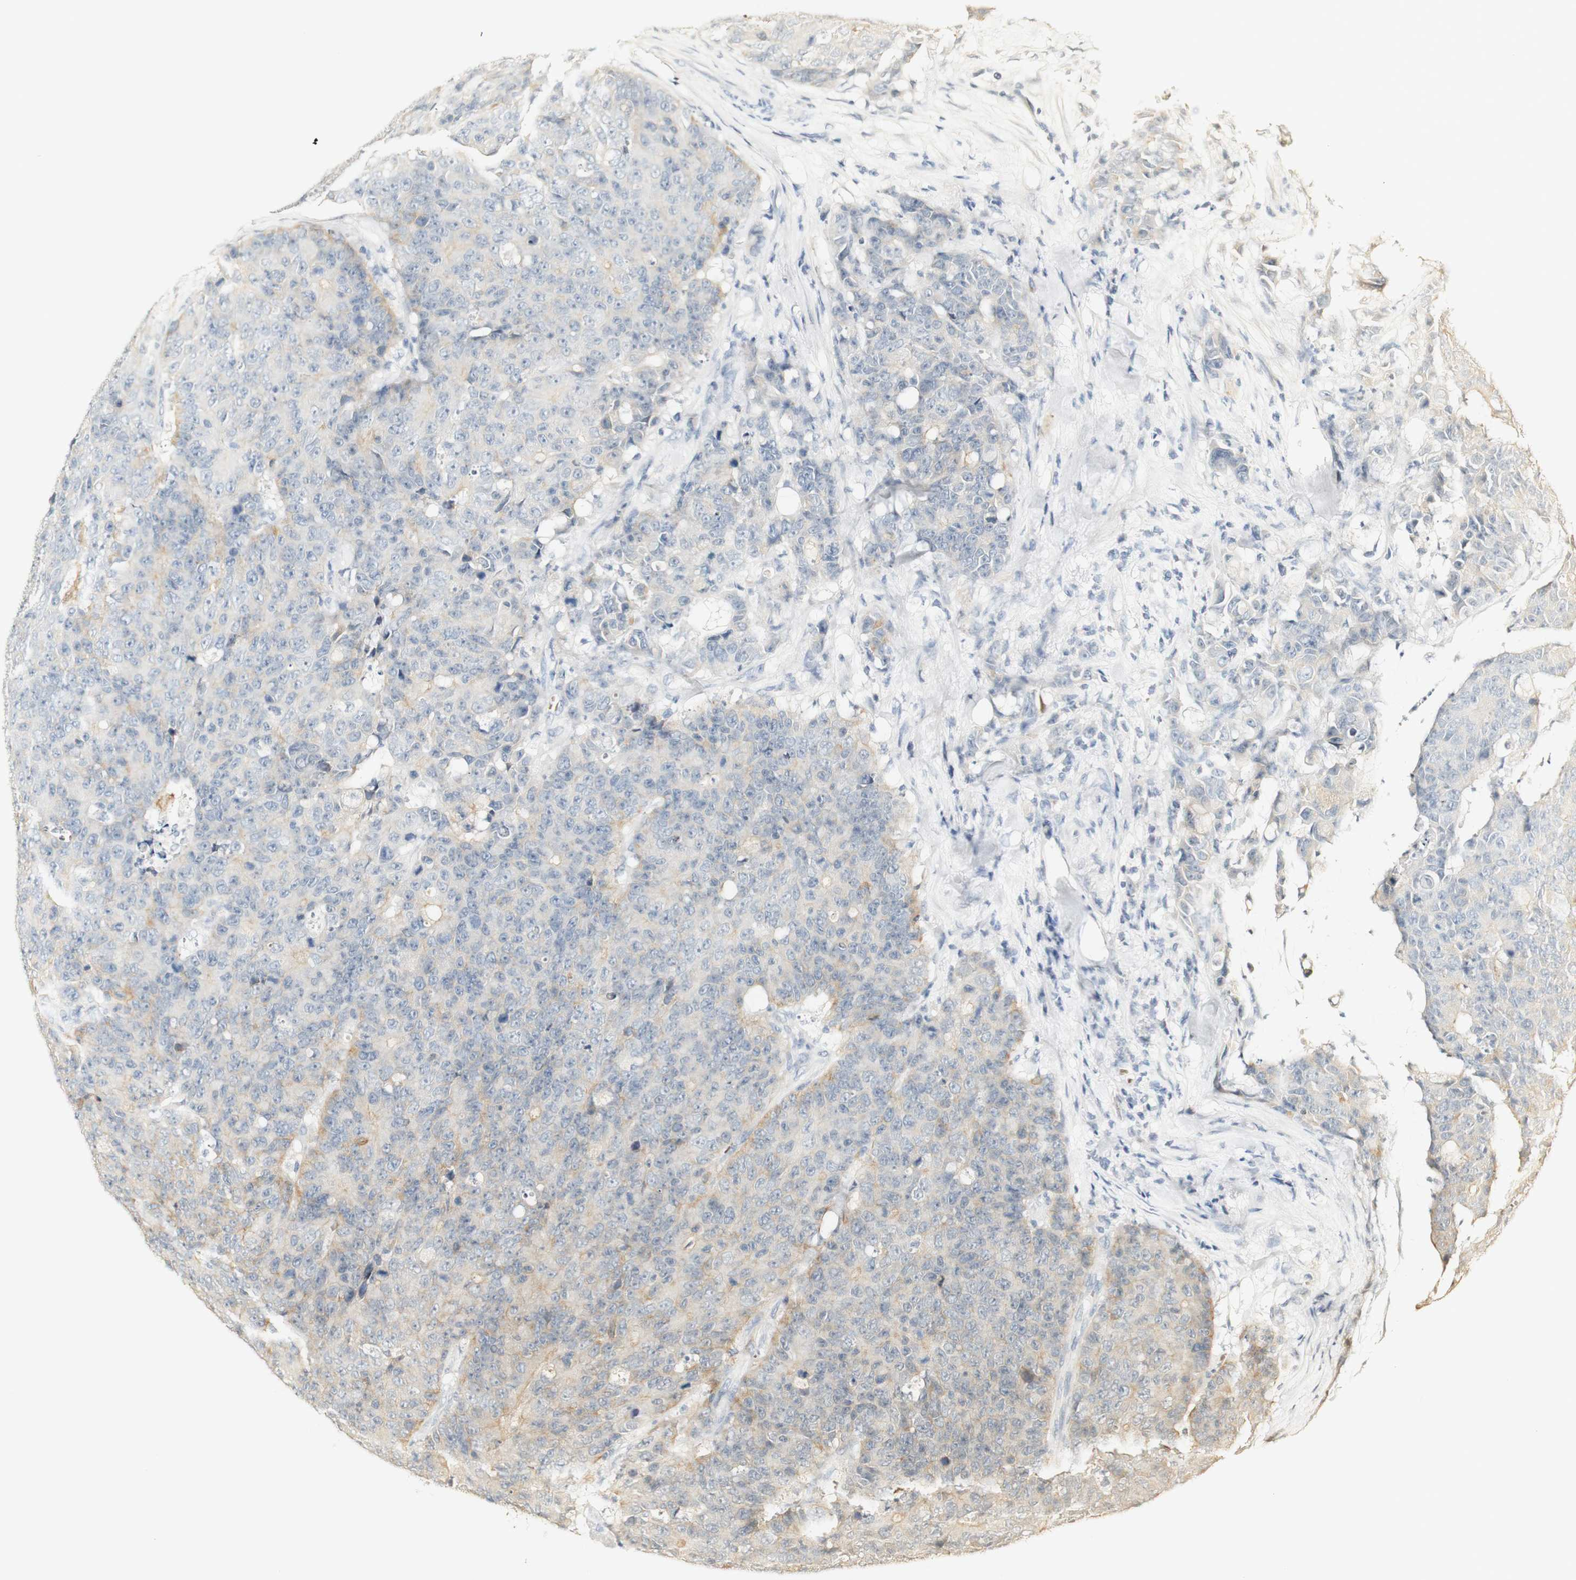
{"staining": {"intensity": "weak", "quantity": "<25%", "location": "cytoplasmic/membranous"}, "tissue": "colorectal cancer", "cell_type": "Tumor cells", "image_type": "cancer", "snomed": [{"axis": "morphology", "description": "Adenocarcinoma, NOS"}, {"axis": "topography", "description": "Colon"}], "caption": "Immunohistochemistry (IHC) image of neoplastic tissue: human colorectal cancer (adenocarcinoma) stained with DAB demonstrates no significant protein expression in tumor cells.", "gene": "SYT7", "patient": {"sex": "female", "age": 86}}